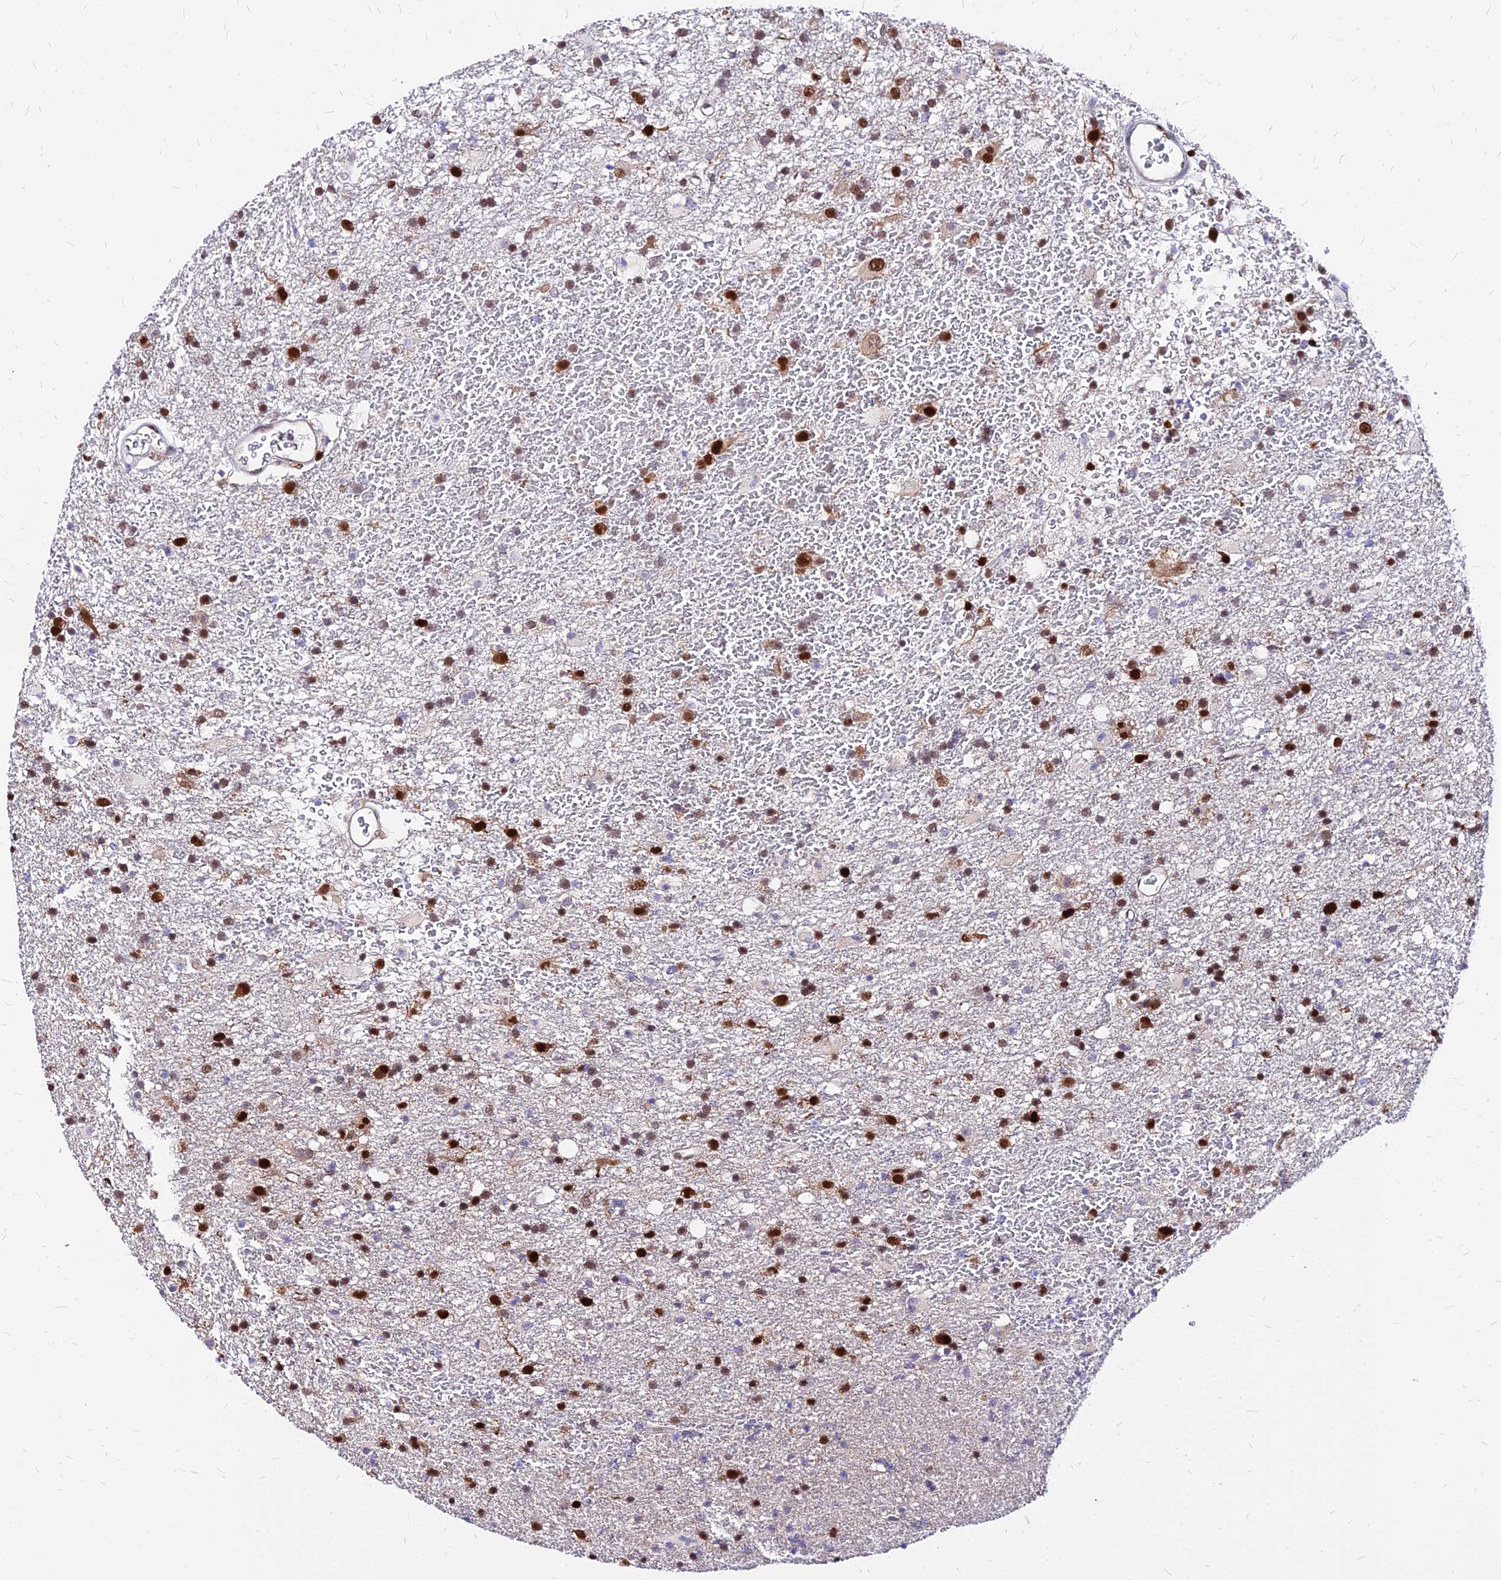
{"staining": {"intensity": "moderate", "quantity": ">75%", "location": "nuclear"}, "tissue": "glioma", "cell_type": "Tumor cells", "image_type": "cancer", "snomed": [{"axis": "morphology", "description": "Glioma, malignant, Low grade"}, {"axis": "topography", "description": "Brain"}], "caption": "Protein expression analysis of glioma displays moderate nuclear expression in approximately >75% of tumor cells. The staining is performed using DAB brown chromogen to label protein expression. The nuclei are counter-stained blue using hematoxylin.", "gene": "PAXX", "patient": {"sex": "male", "age": 65}}